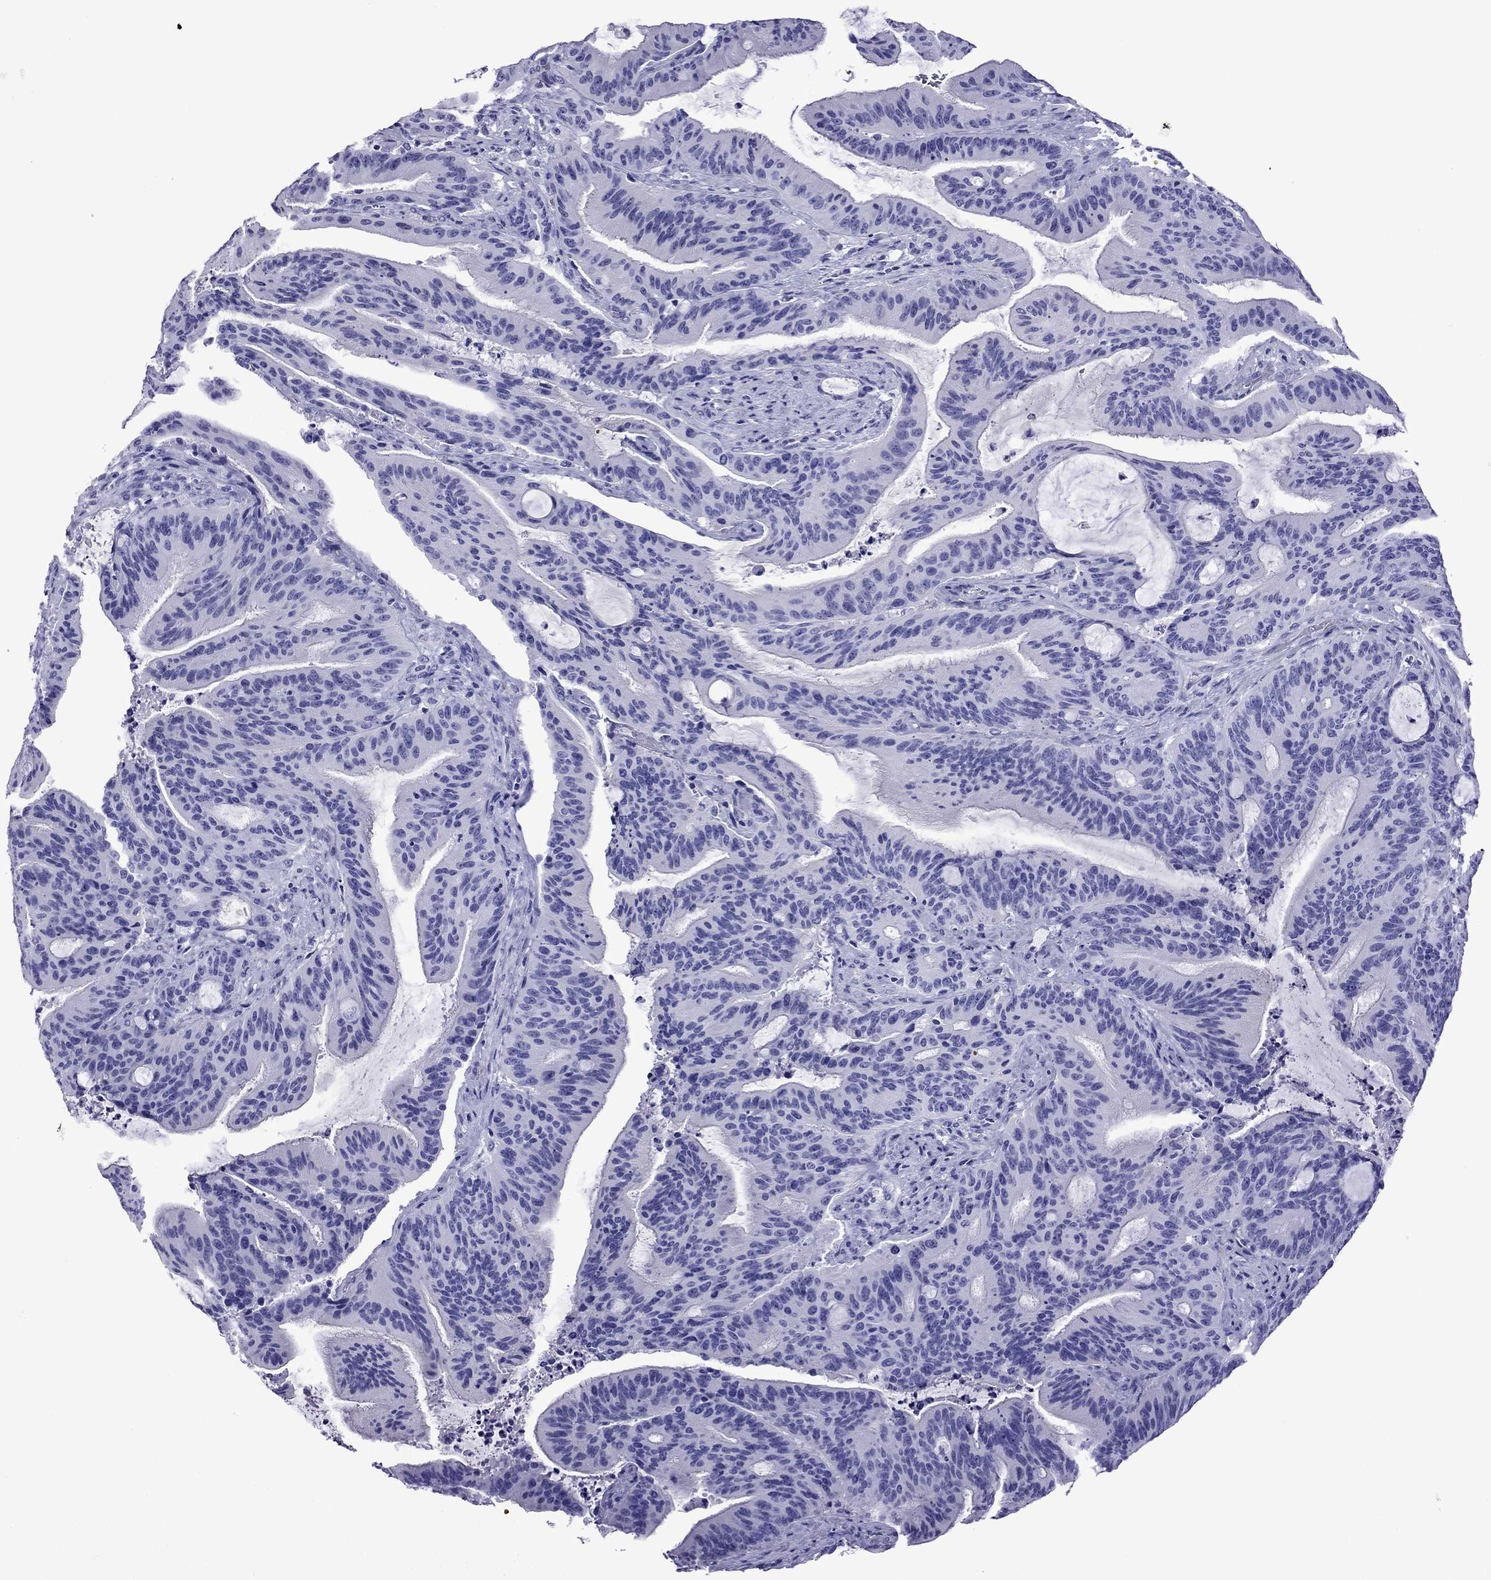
{"staining": {"intensity": "negative", "quantity": "none", "location": "none"}, "tissue": "liver cancer", "cell_type": "Tumor cells", "image_type": "cancer", "snomed": [{"axis": "morphology", "description": "Cholangiocarcinoma"}, {"axis": "topography", "description": "Liver"}], "caption": "A histopathology image of human liver cholangiocarcinoma is negative for staining in tumor cells. The staining was performed using DAB (3,3'-diaminobenzidine) to visualize the protein expression in brown, while the nuclei were stained in blue with hematoxylin (Magnification: 20x).", "gene": "CRYBA1", "patient": {"sex": "female", "age": 73}}